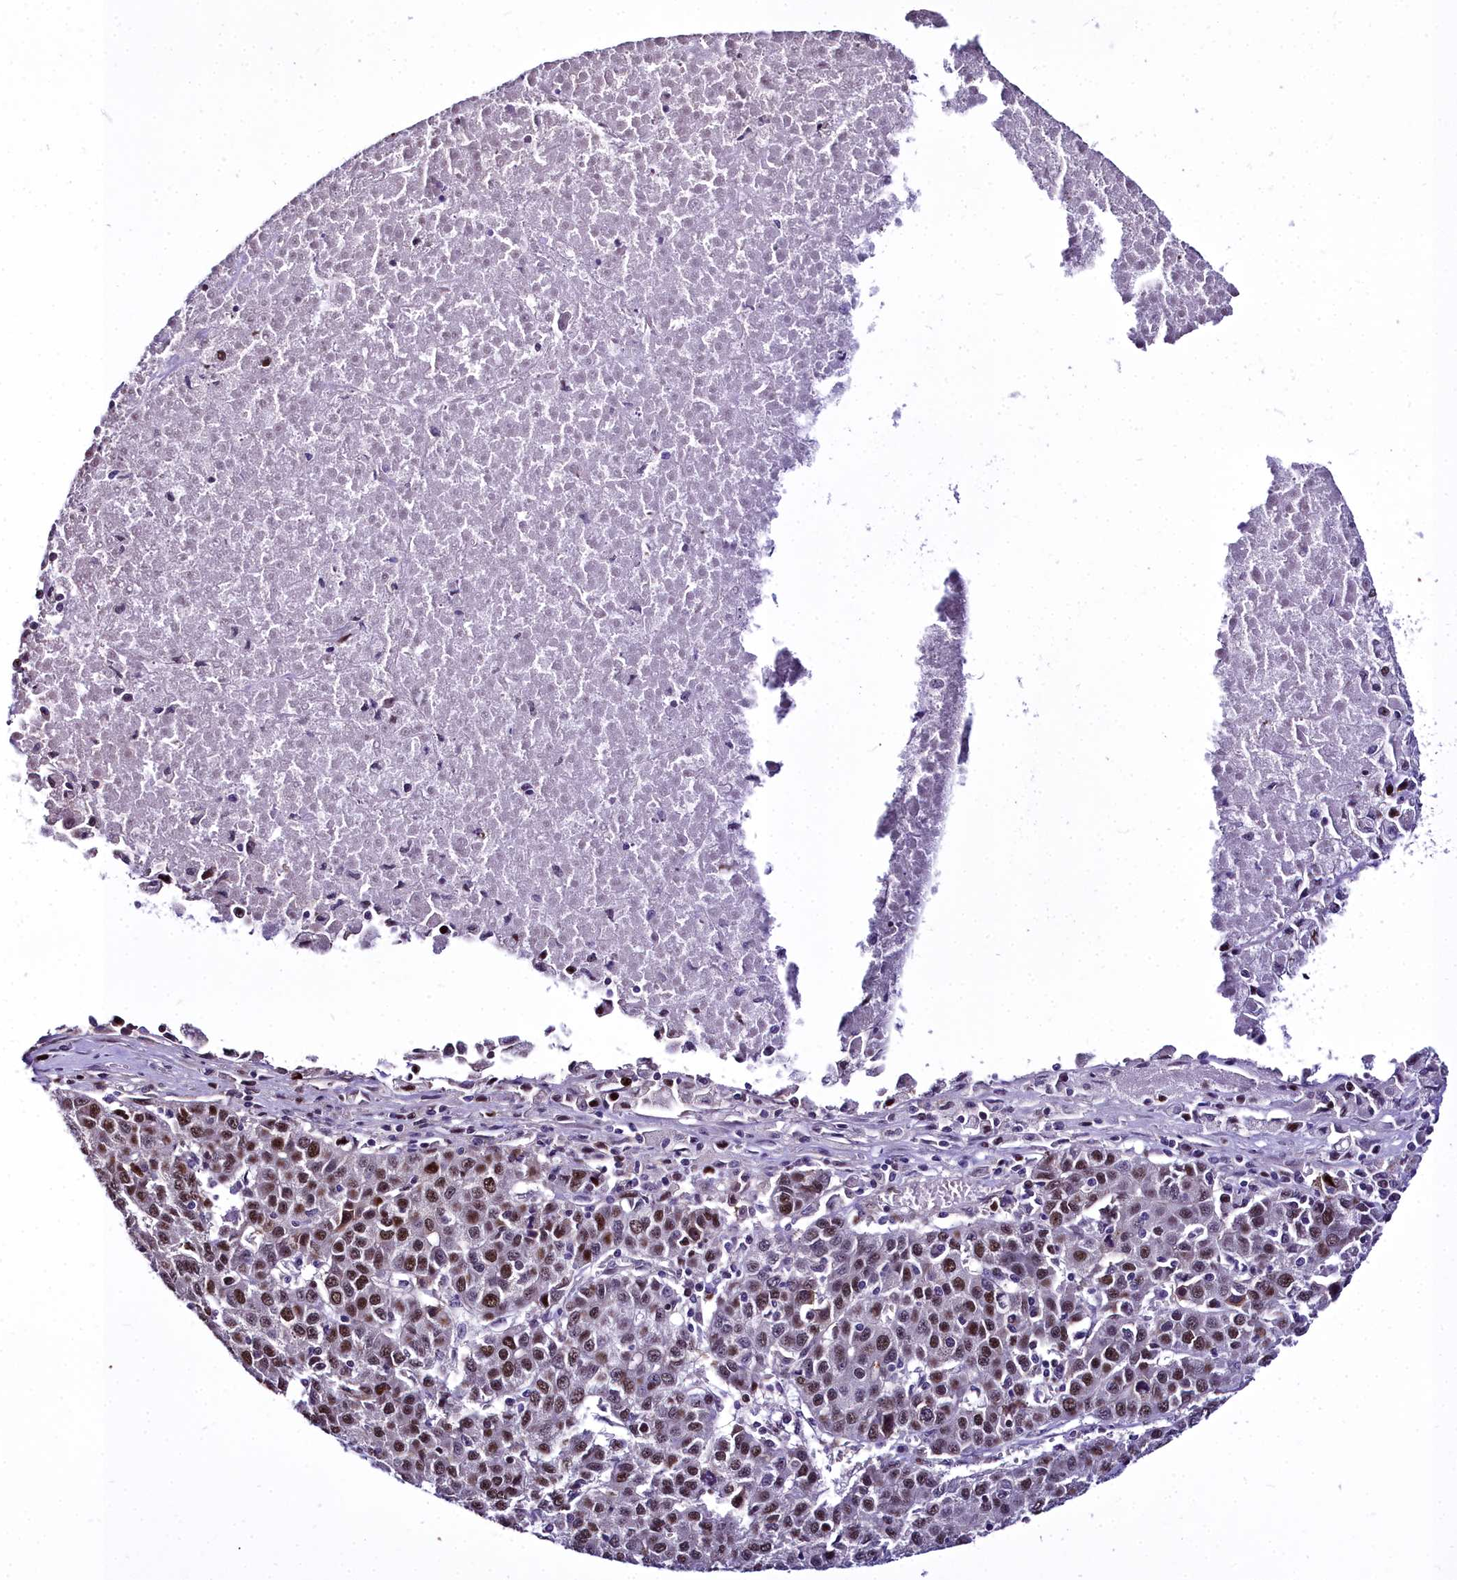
{"staining": {"intensity": "strong", "quantity": ">75%", "location": "nuclear"}, "tissue": "liver cancer", "cell_type": "Tumor cells", "image_type": "cancer", "snomed": [{"axis": "morphology", "description": "Carcinoma, Hepatocellular, NOS"}, {"axis": "topography", "description": "Liver"}], "caption": "Liver cancer (hepatocellular carcinoma) stained with a protein marker exhibits strong staining in tumor cells.", "gene": "TRIML2", "patient": {"sex": "female", "age": 53}}